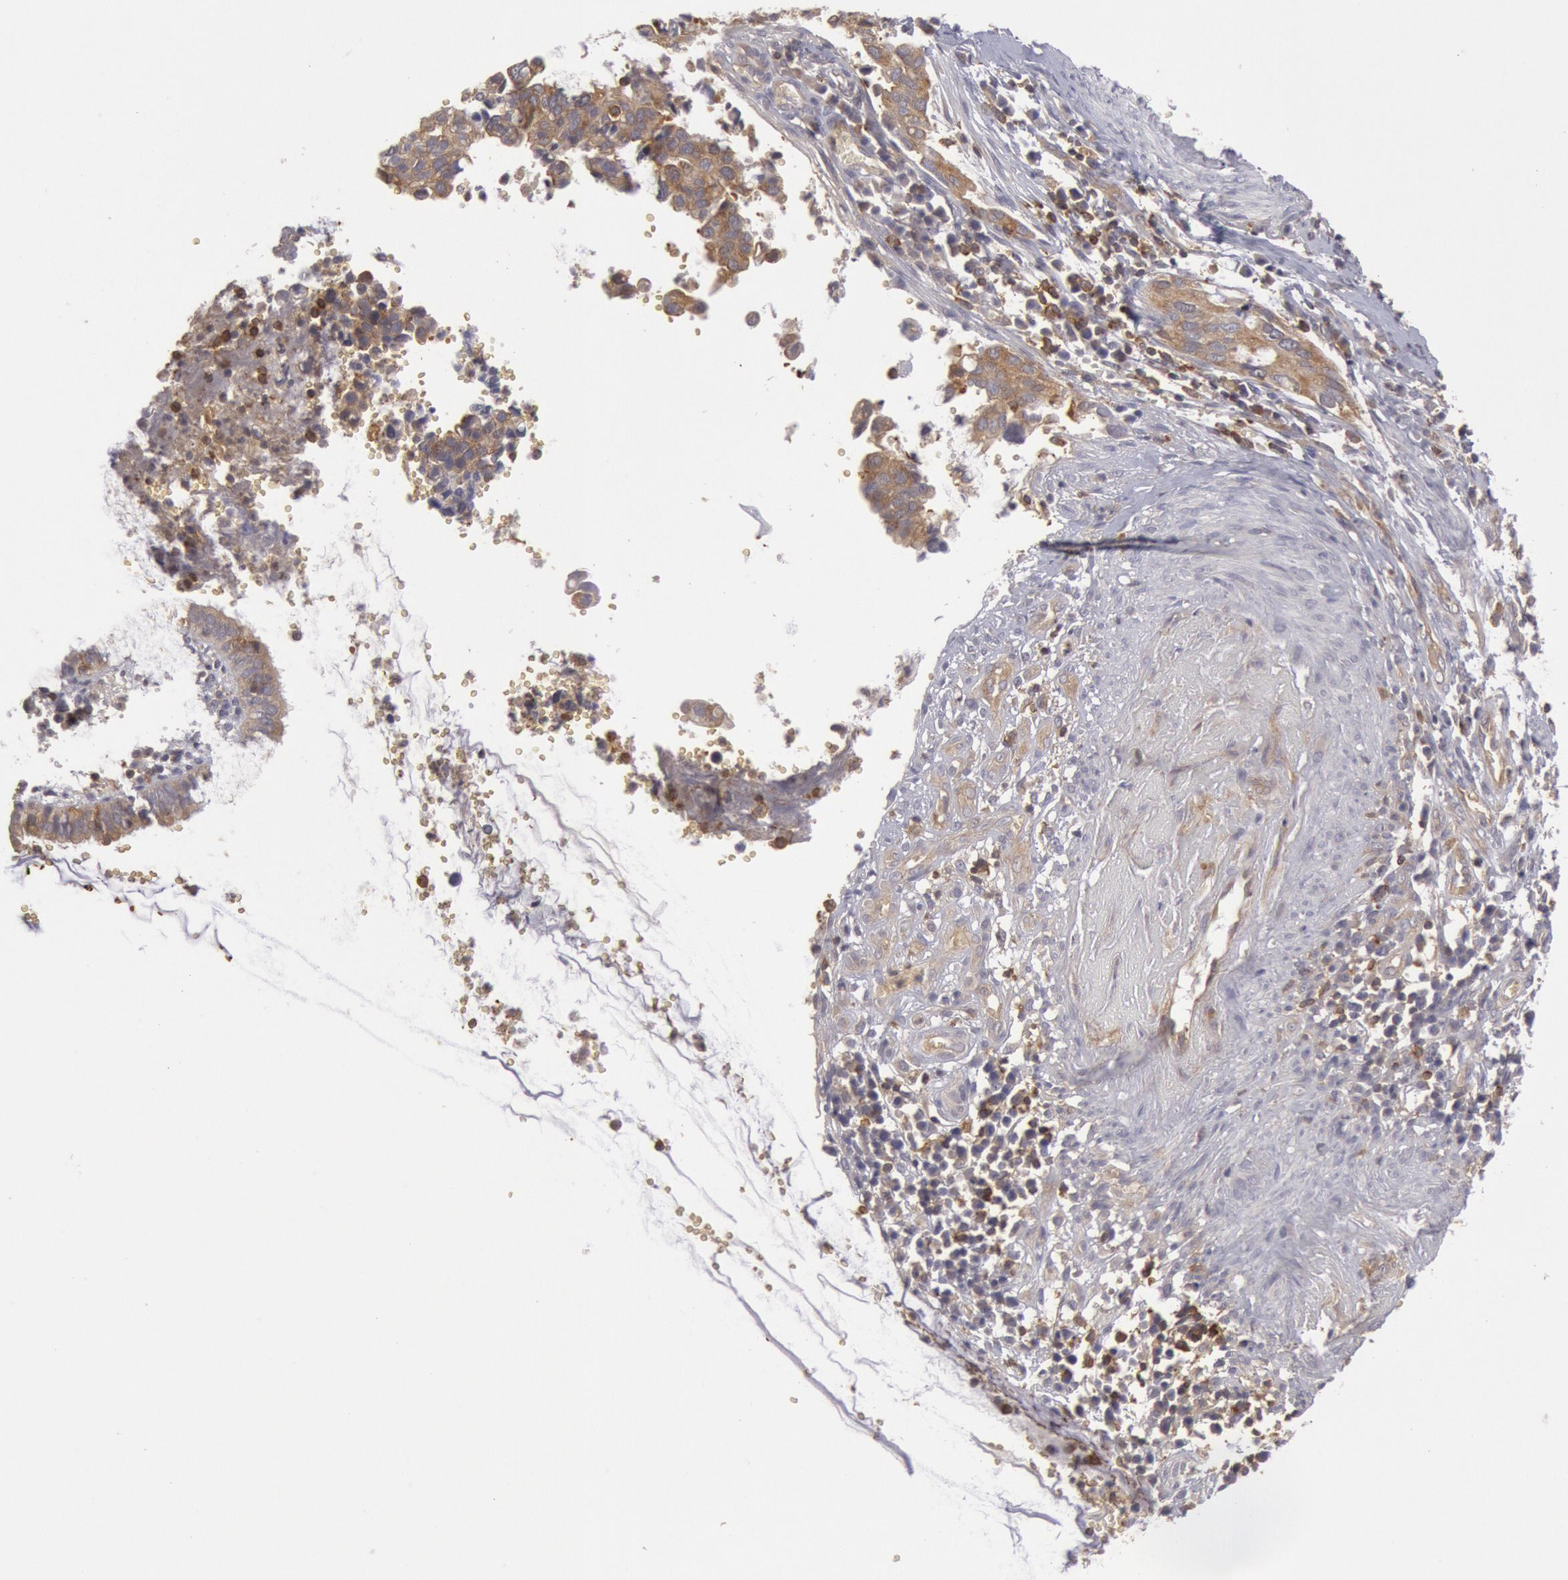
{"staining": {"intensity": "weak", "quantity": ">75%", "location": "cytoplasmic/membranous"}, "tissue": "cervical cancer", "cell_type": "Tumor cells", "image_type": "cancer", "snomed": [{"axis": "morphology", "description": "Normal tissue, NOS"}, {"axis": "morphology", "description": "Squamous cell carcinoma, NOS"}, {"axis": "topography", "description": "Cervix"}], "caption": "Weak cytoplasmic/membranous positivity is identified in about >75% of tumor cells in cervical cancer.", "gene": "IKBKB", "patient": {"sex": "female", "age": 45}}